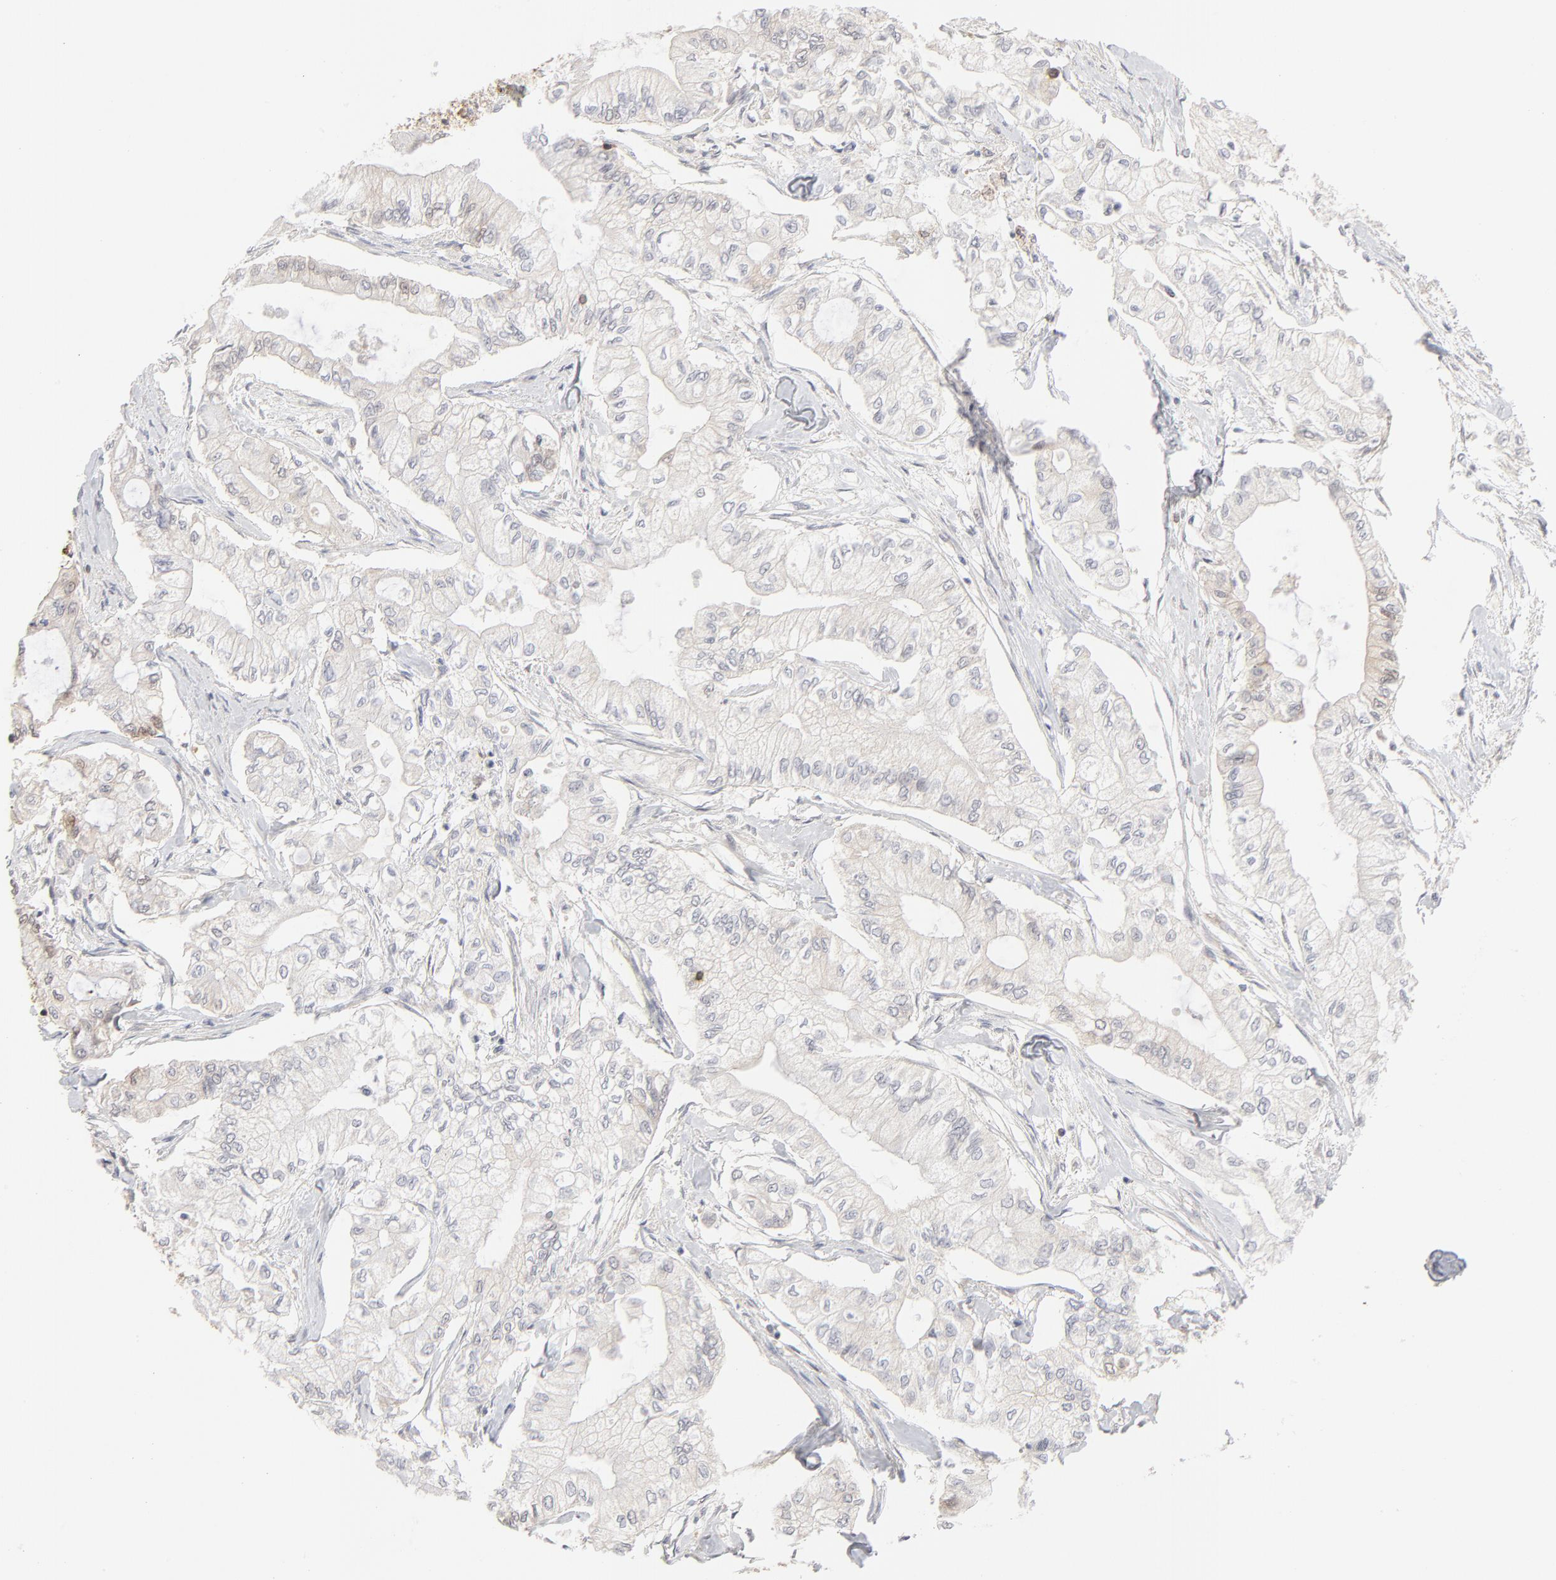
{"staining": {"intensity": "negative", "quantity": "none", "location": "none"}, "tissue": "pancreatic cancer", "cell_type": "Tumor cells", "image_type": "cancer", "snomed": [{"axis": "morphology", "description": "Adenocarcinoma, NOS"}, {"axis": "topography", "description": "Pancreas"}], "caption": "The micrograph reveals no staining of tumor cells in adenocarcinoma (pancreatic). Brightfield microscopy of immunohistochemistry stained with DAB (brown) and hematoxylin (blue), captured at high magnification.", "gene": "CDK6", "patient": {"sex": "male", "age": 79}}